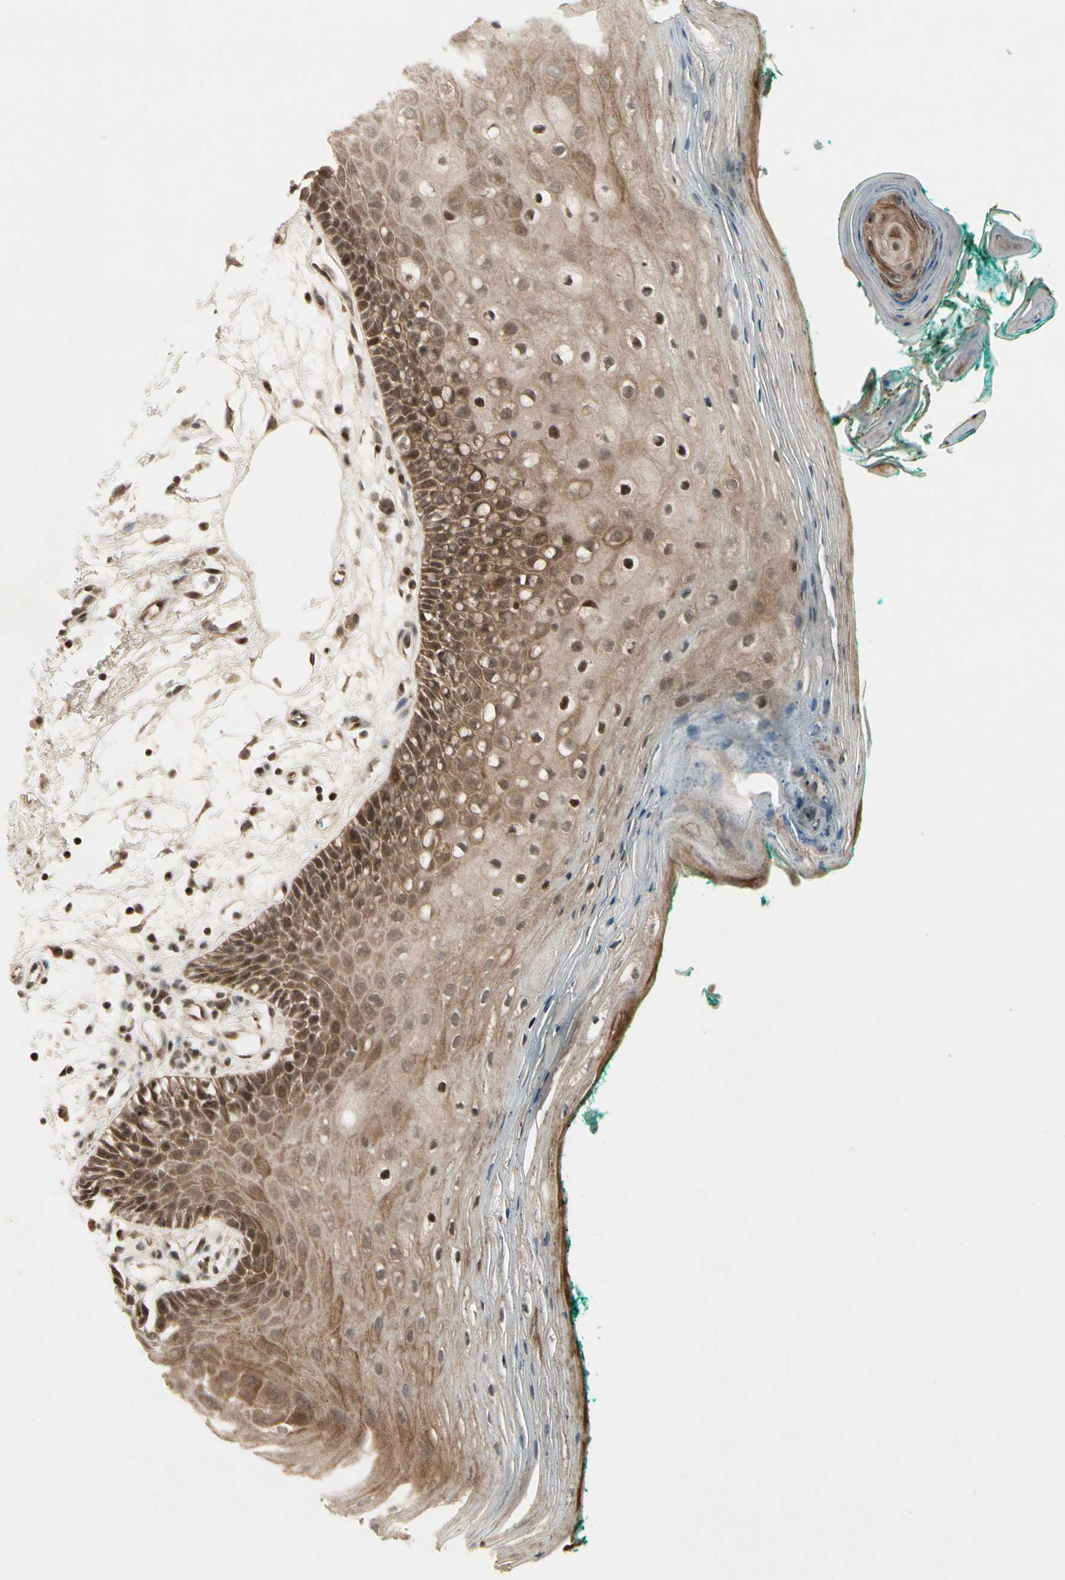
{"staining": {"intensity": "moderate", "quantity": ">75%", "location": "cytoplasmic/membranous,nuclear"}, "tissue": "oral mucosa", "cell_type": "Squamous epithelial cells", "image_type": "normal", "snomed": [{"axis": "morphology", "description": "Normal tissue, NOS"}, {"axis": "topography", "description": "Skeletal muscle"}, {"axis": "topography", "description": "Oral tissue"}, {"axis": "topography", "description": "Peripheral nerve tissue"}], "caption": "High-power microscopy captured an immunohistochemistry (IHC) micrograph of benign oral mucosa, revealing moderate cytoplasmic/membranous,nuclear expression in about >75% of squamous epithelial cells.", "gene": "CDK11A", "patient": {"sex": "female", "age": 84}}